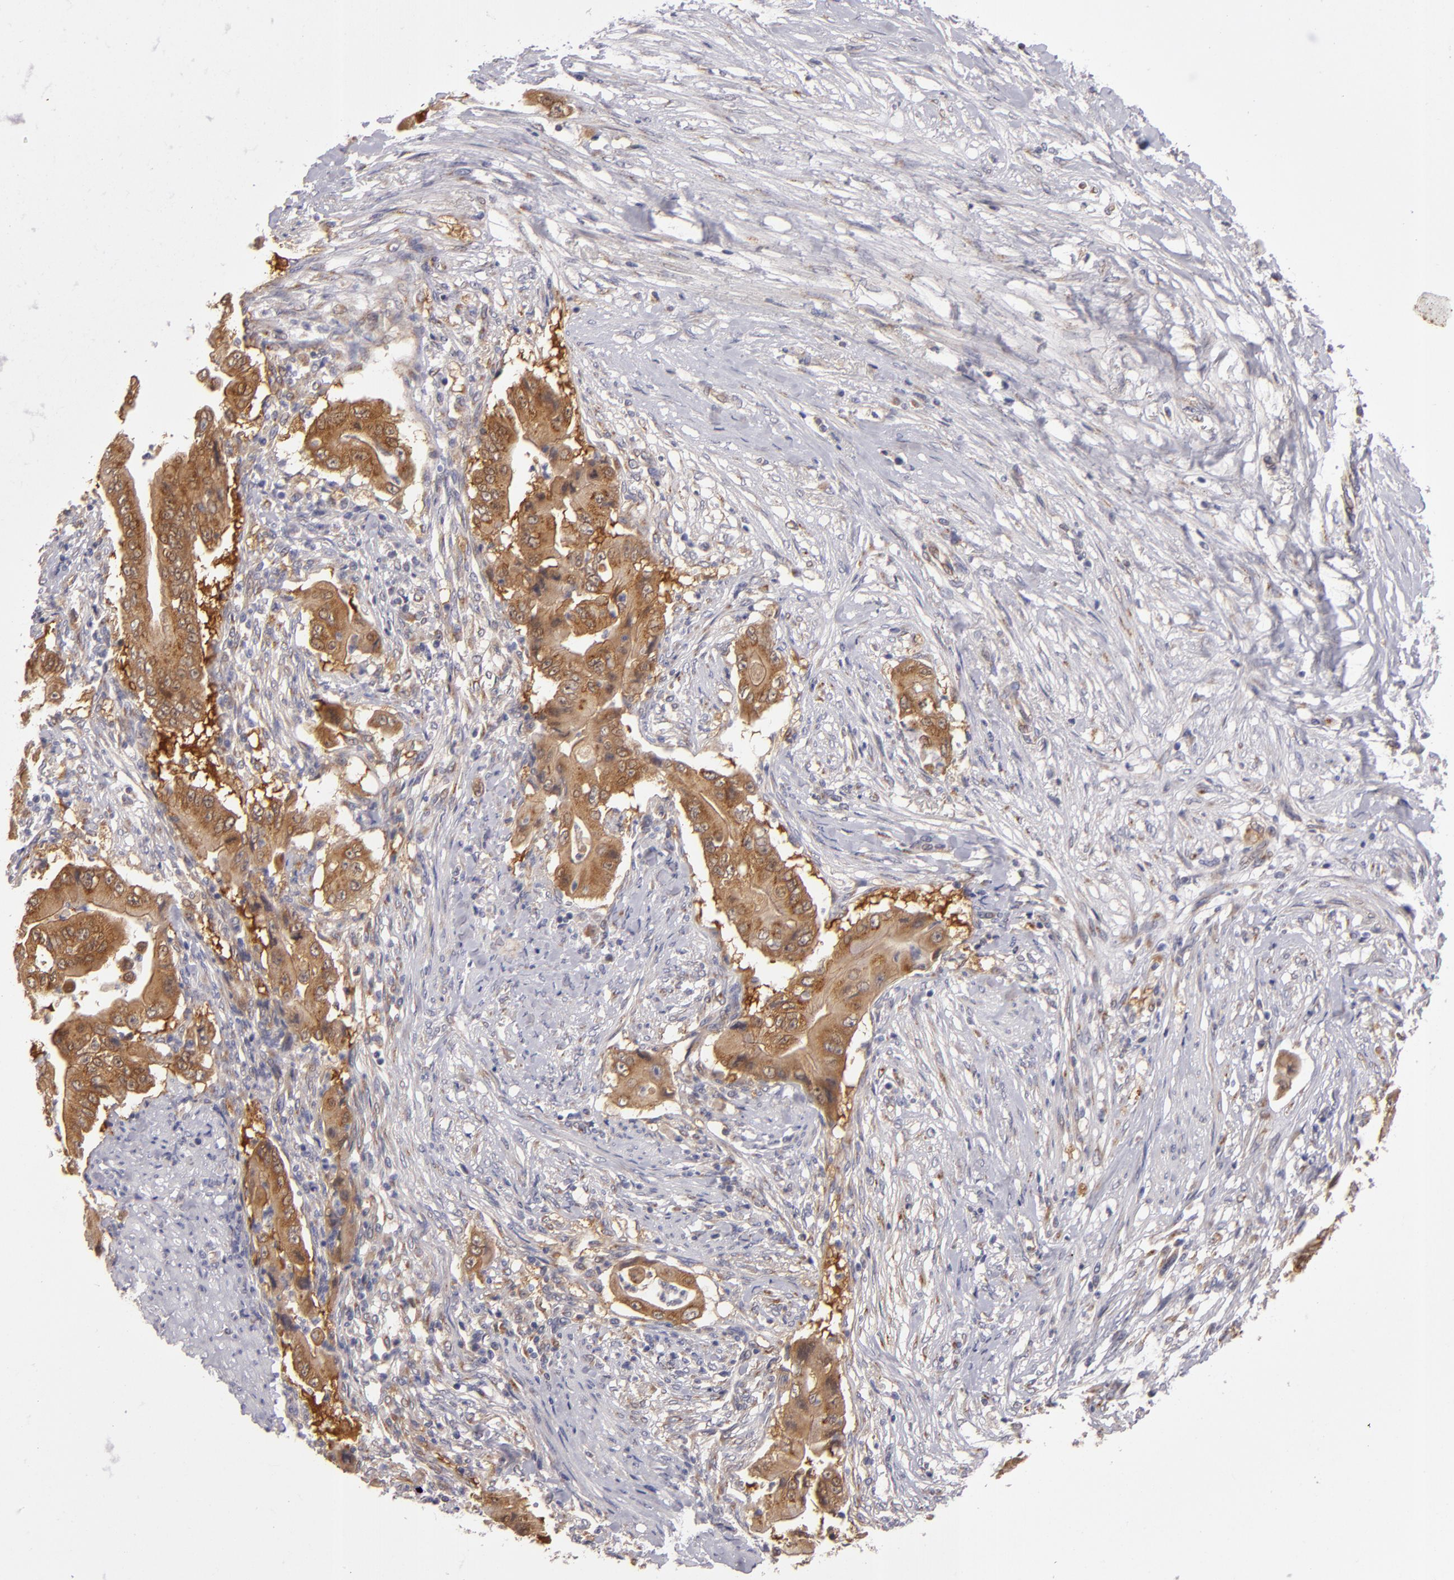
{"staining": {"intensity": "strong", "quantity": ">75%", "location": "cytoplasmic/membranous"}, "tissue": "pancreatic cancer", "cell_type": "Tumor cells", "image_type": "cancer", "snomed": [{"axis": "morphology", "description": "Adenocarcinoma, NOS"}, {"axis": "topography", "description": "Pancreas"}], "caption": "This is an image of immunohistochemistry (IHC) staining of adenocarcinoma (pancreatic), which shows strong expression in the cytoplasmic/membranous of tumor cells.", "gene": "SH2D4A", "patient": {"sex": "male", "age": 62}}